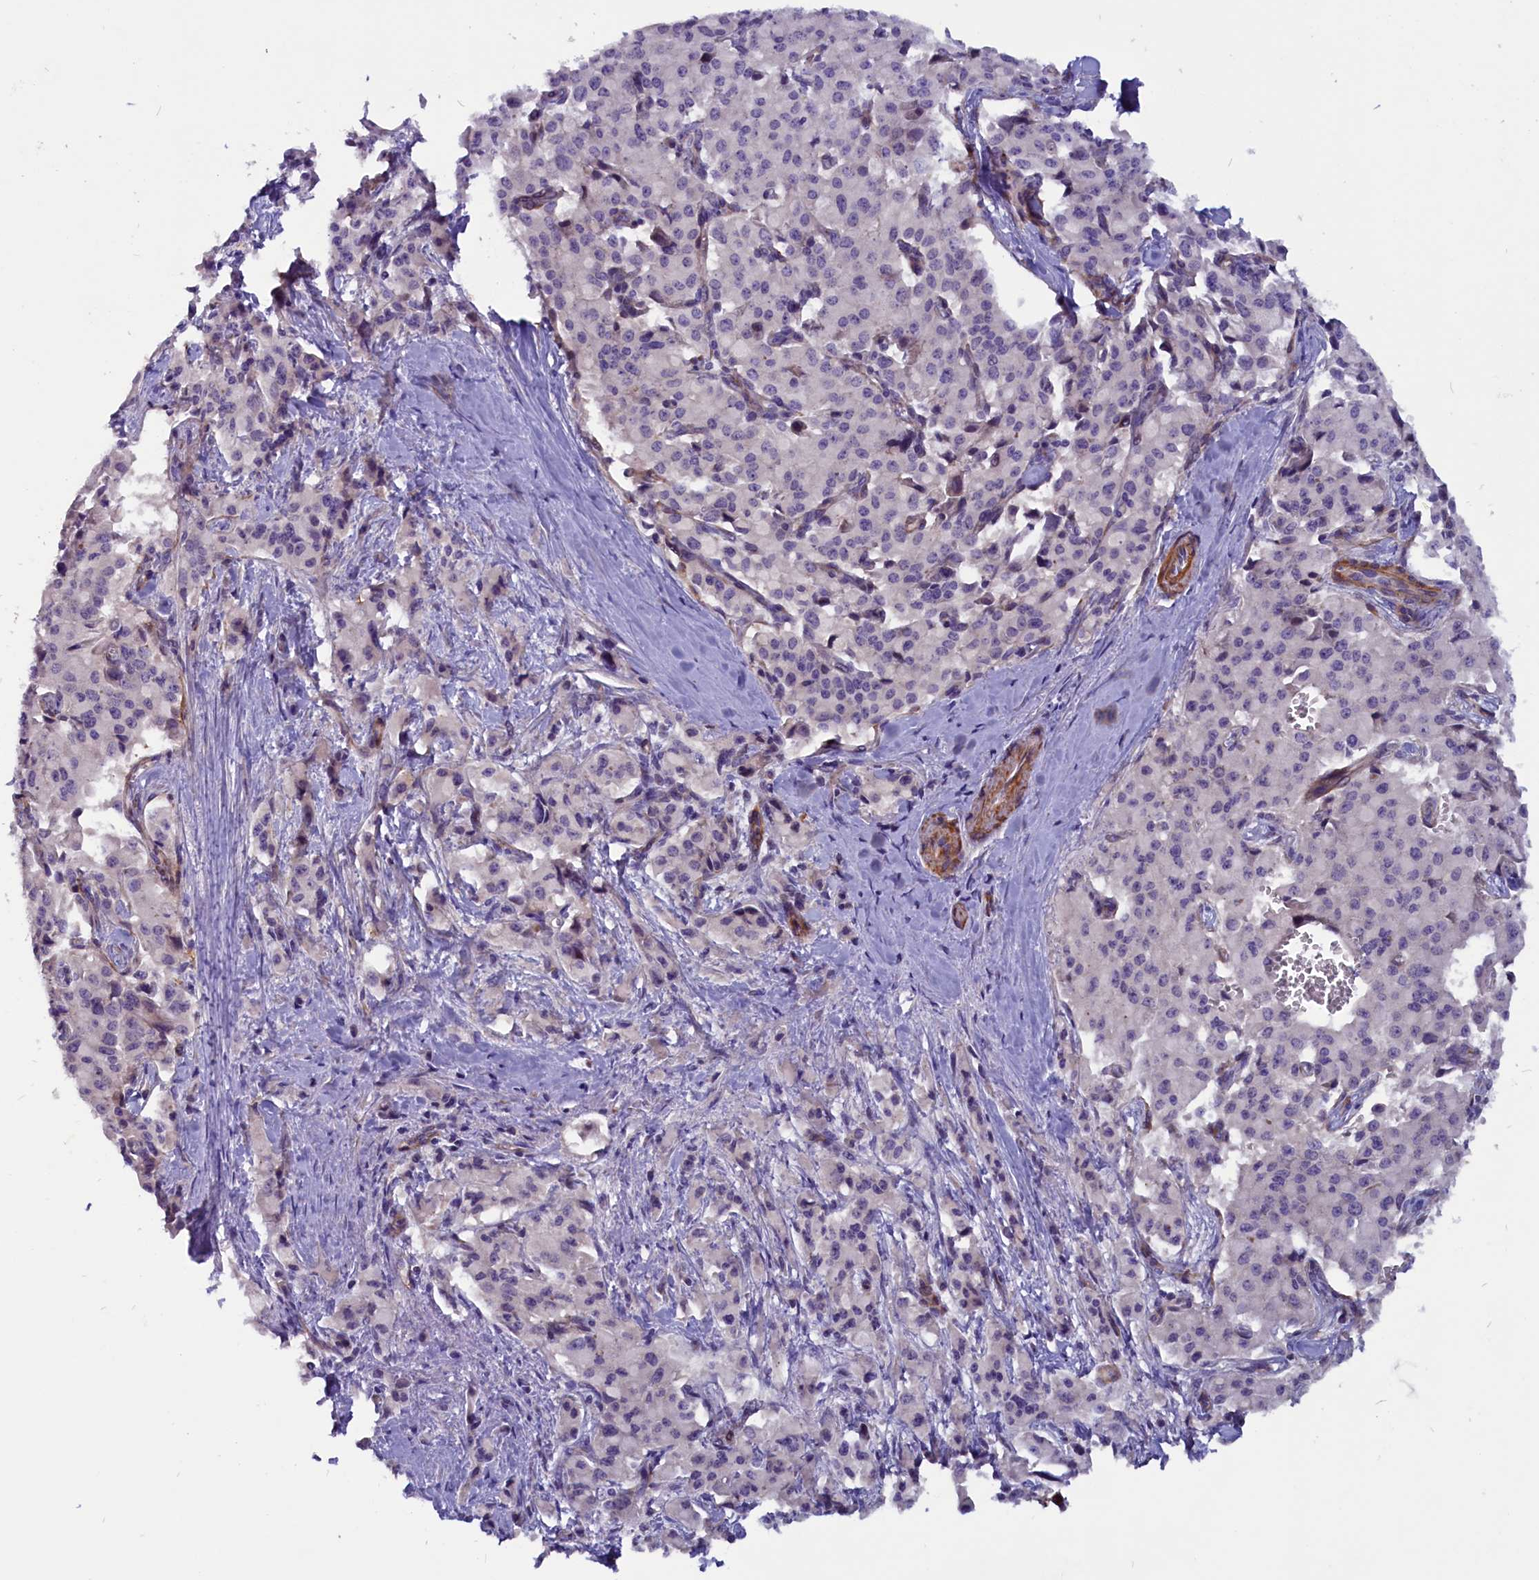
{"staining": {"intensity": "negative", "quantity": "none", "location": "none"}, "tissue": "pancreatic cancer", "cell_type": "Tumor cells", "image_type": "cancer", "snomed": [{"axis": "morphology", "description": "Adenocarcinoma, NOS"}, {"axis": "topography", "description": "Pancreas"}], "caption": "IHC photomicrograph of adenocarcinoma (pancreatic) stained for a protein (brown), which reveals no positivity in tumor cells. Brightfield microscopy of IHC stained with DAB (3,3'-diaminobenzidine) (brown) and hematoxylin (blue), captured at high magnification.", "gene": "ZNF749", "patient": {"sex": "male", "age": 65}}